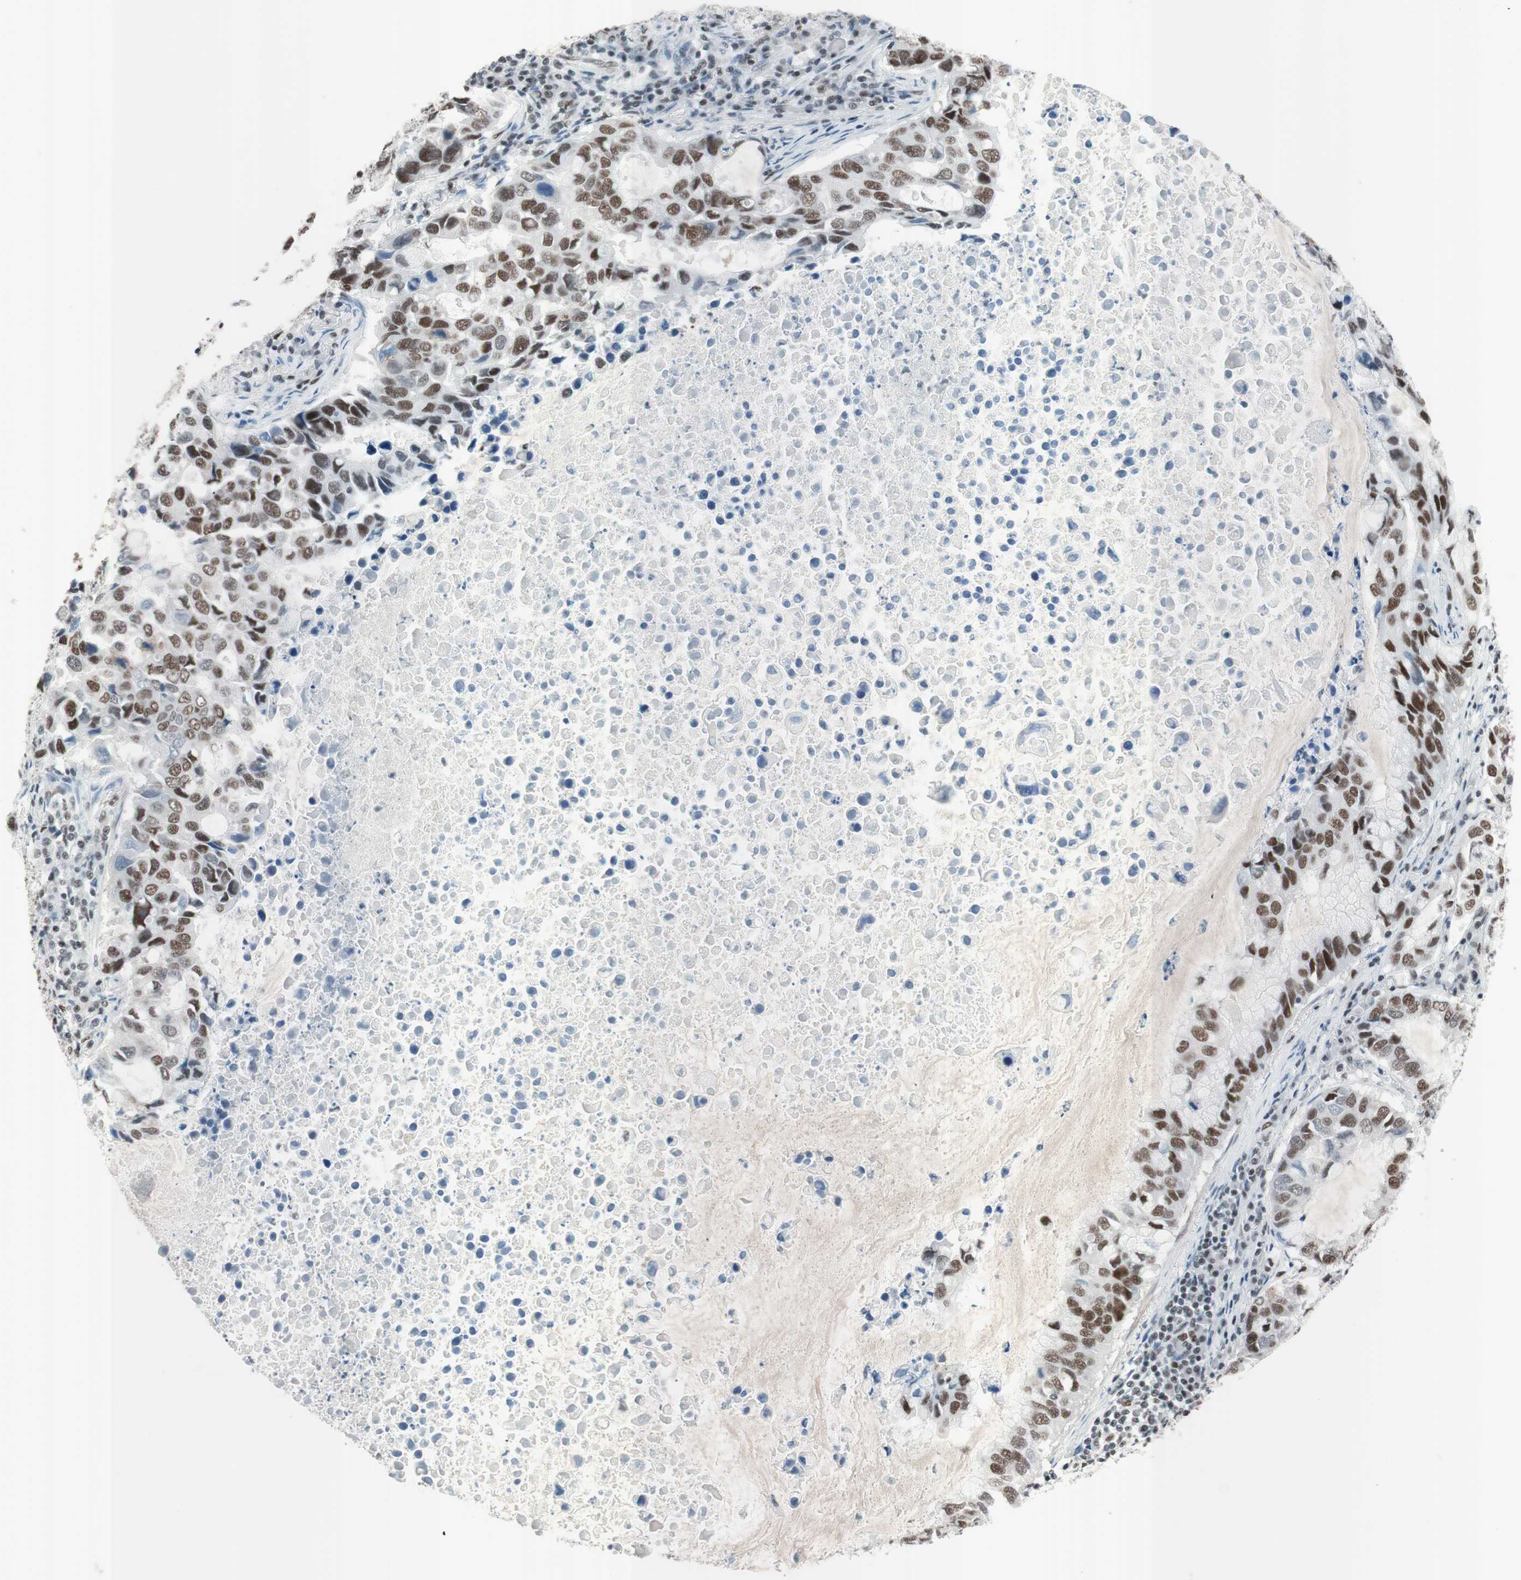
{"staining": {"intensity": "strong", "quantity": ">75%", "location": "nuclear"}, "tissue": "lung cancer", "cell_type": "Tumor cells", "image_type": "cancer", "snomed": [{"axis": "morphology", "description": "Adenocarcinoma, NOS"}, {"axis": "topography", "description": "Lung"}], "caption": "There is high levels of strong nuclear staining in tumor cells of adenocarcinoma (lung), as demonstrated by immunohistochemical staining (brown color).", "gene": "ARID1A", "patient": {"sex": "male", "age": 64}}